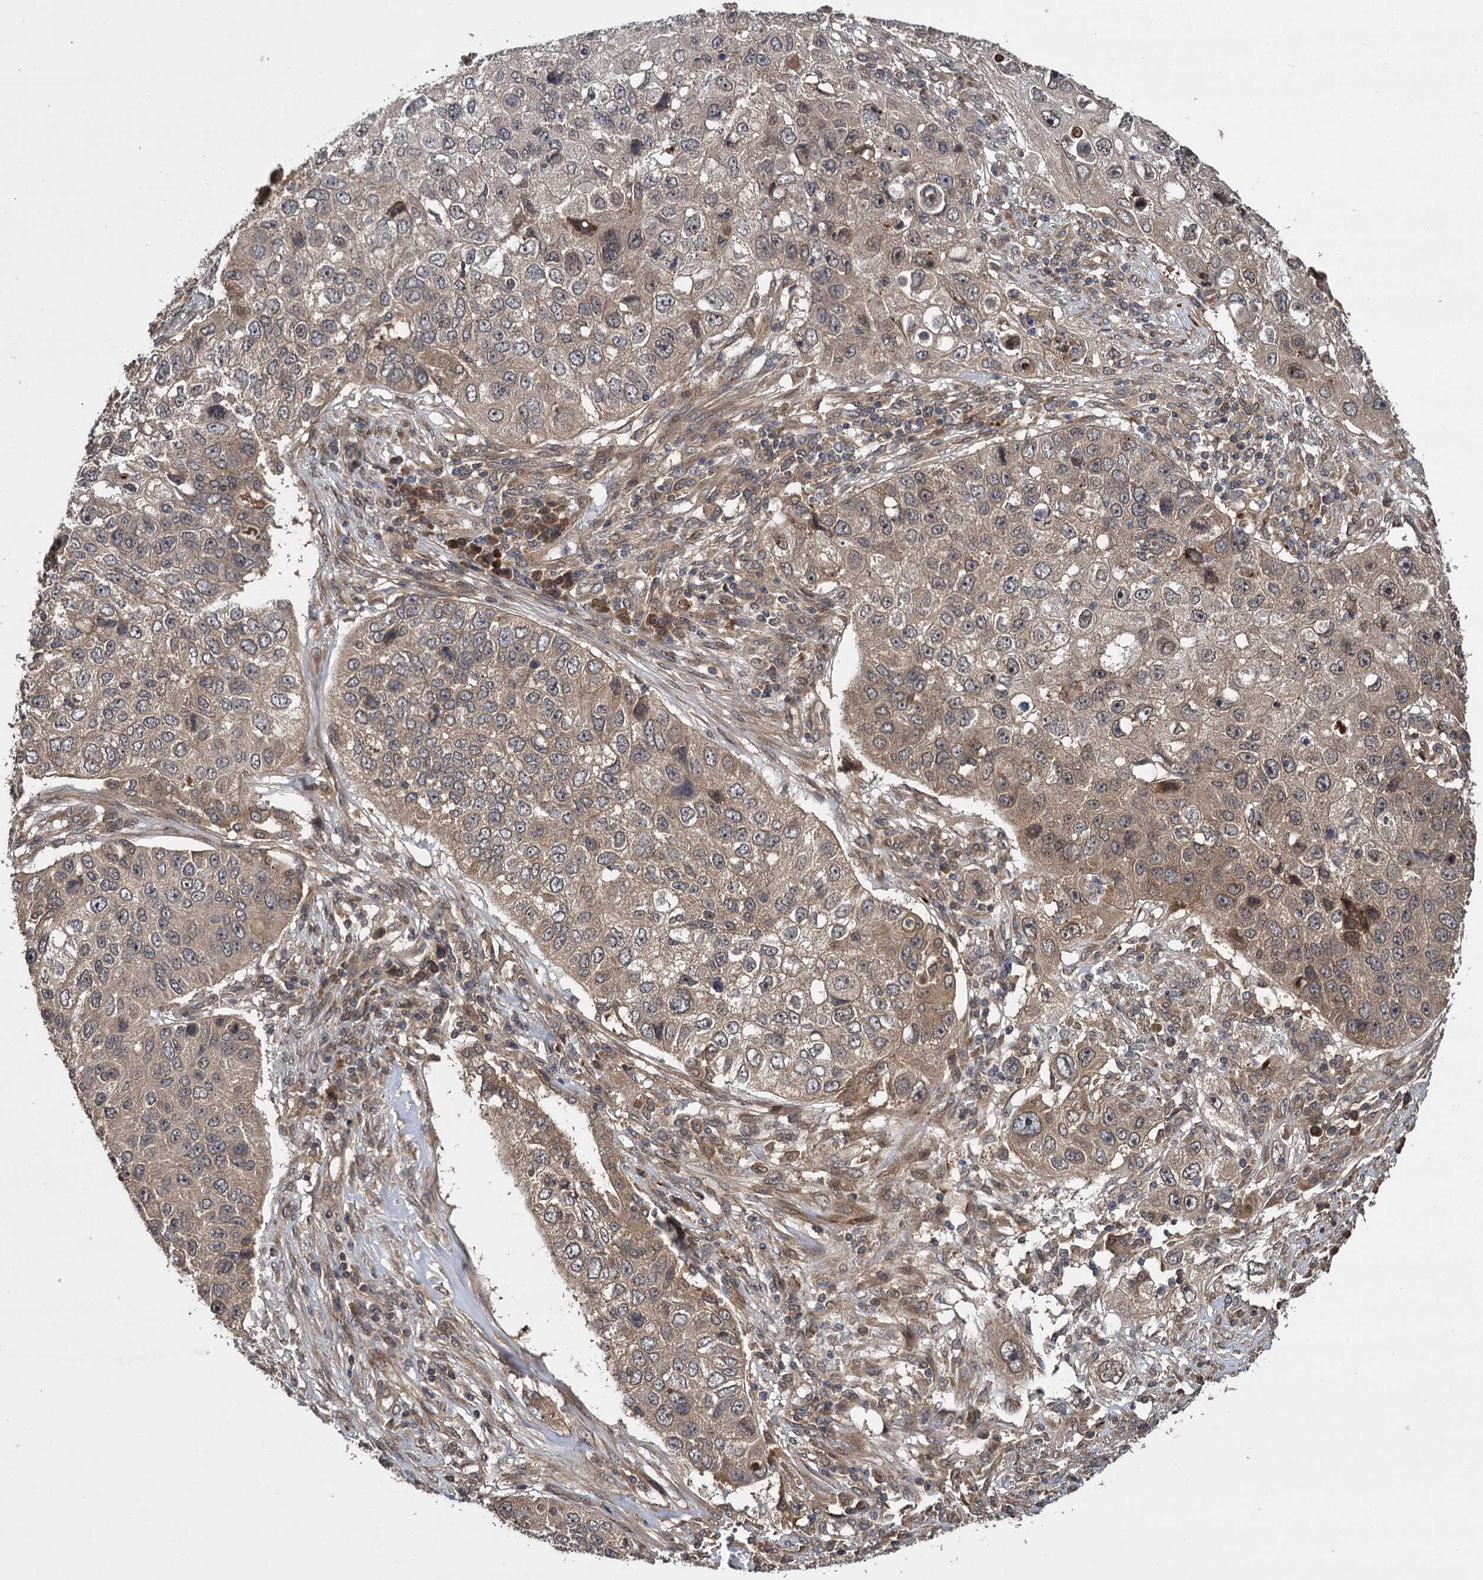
{"staining": {"intensity": "weak", "quantity": ">75%", "location": "cytoplasmic/membranous"}, "tissue": "lung cancer", "cell_type": "Tumor cells", "image_type": "cancer", "snomed": [{"axis": "morphology", "description": "Squamous cell carcinoma, NOS"}, {"axis": "topography", "description": "Lung"}], "caption": "Tumor cells reveal low levels of weak cytoplasmic/membranous positivity in approximately >75% of cells in lung squamous cell carcinoma. The staining was performed using DAB to visualize the protein expression in brown, while the nuclei were stained in blue with hematoxylin (Magnification: 20x).", "gene": "INPPL1", "patient": {"sex": "male", "age": 61}}